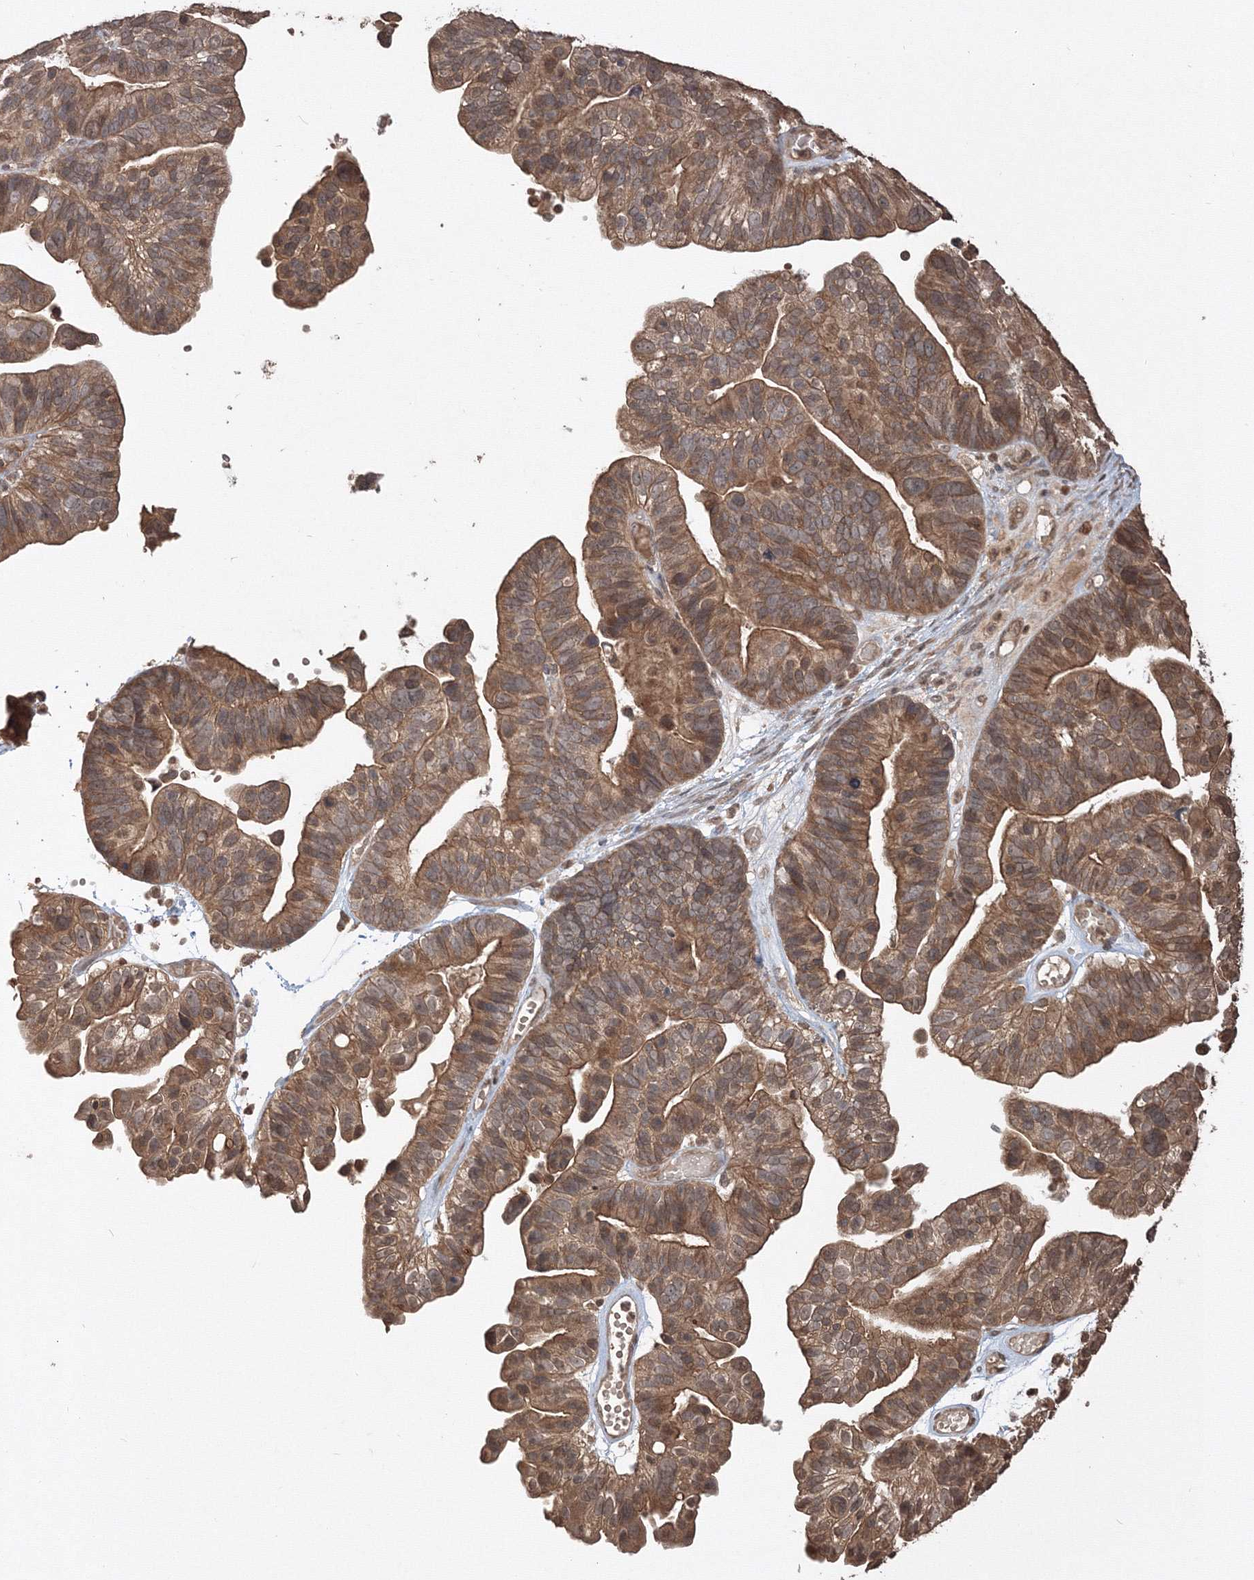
{"staining": {"intensity": "moderate", "quantity": ">75%", "location": "cytoplasmic/membranous"}, "tissue": "ovarian cancer", "cell_type": "Tumor cells", "image_type": "cancer", "snomed": [{"axis": "morphology", "description": "Cystadenocarcinoma, serous, NOS"}, {"axis": "topography", "description": "Ovary"}], "caption": "This is a photomicrograph of immunohistochemistry staining of ovarian cancer, which shows moderate staining in the cytoplasmic/membranous of tumor cells.", "gene": "CCDC122", "patient": {"sex": "female", "age": 56}}